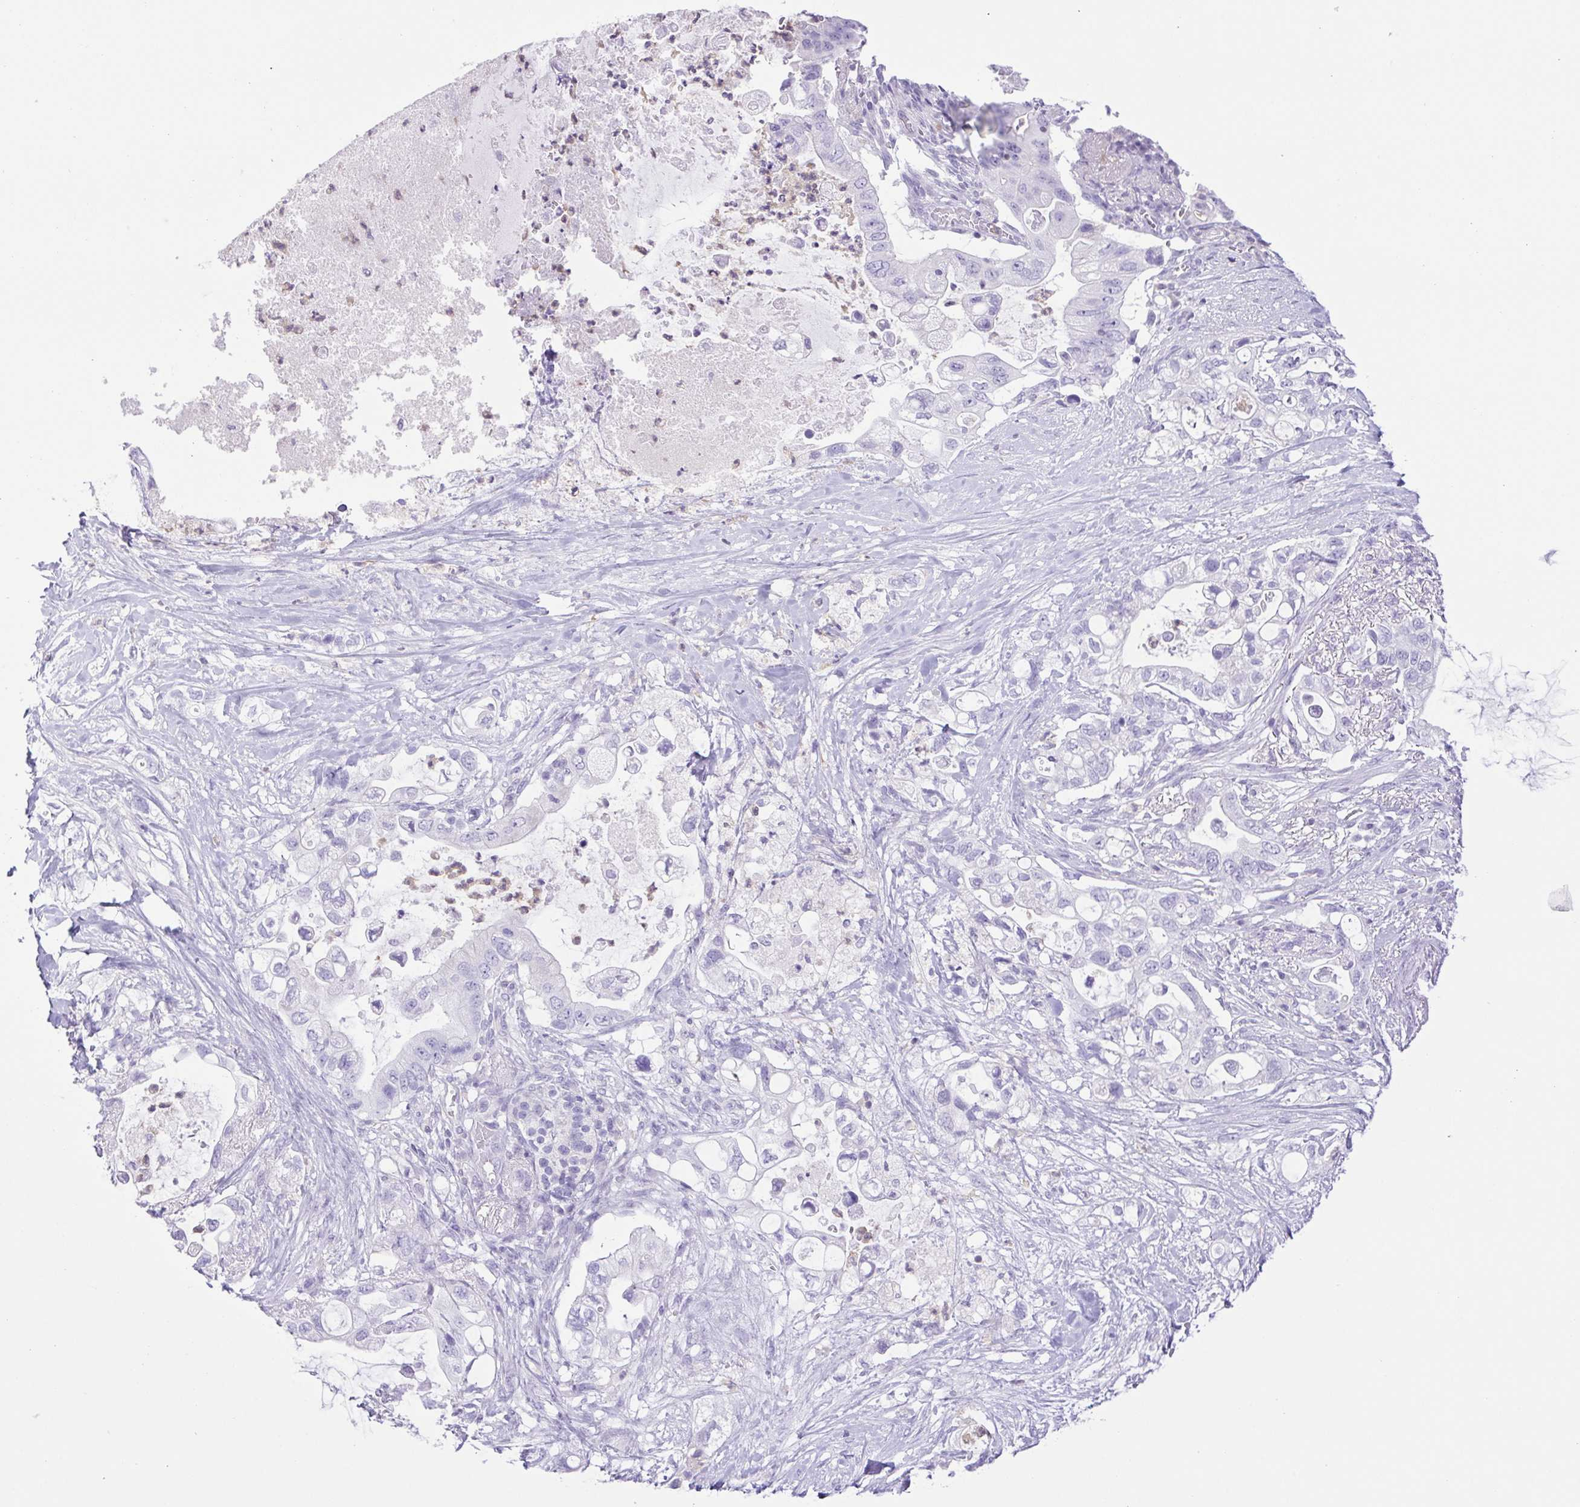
{"staining": {"intensity": "negative", "quantity": "none", "location": "none"}, "tissue": "pancreatic cancer", "cell_type": "Tumor cells", "image_type": "cancer", "snomed": [{"axis": "morphology", "description": "Adenocarcinoma, NOS"}, {"axis": "topography", "description": "Pancreas"}], "caption": "Human pancreatic cancer (adenocarcinoma) stained for a protein using IHC displays no expression in tumor cells.", "gene": "SYNPR", "patient": {"sex": "female", "age": 72}}